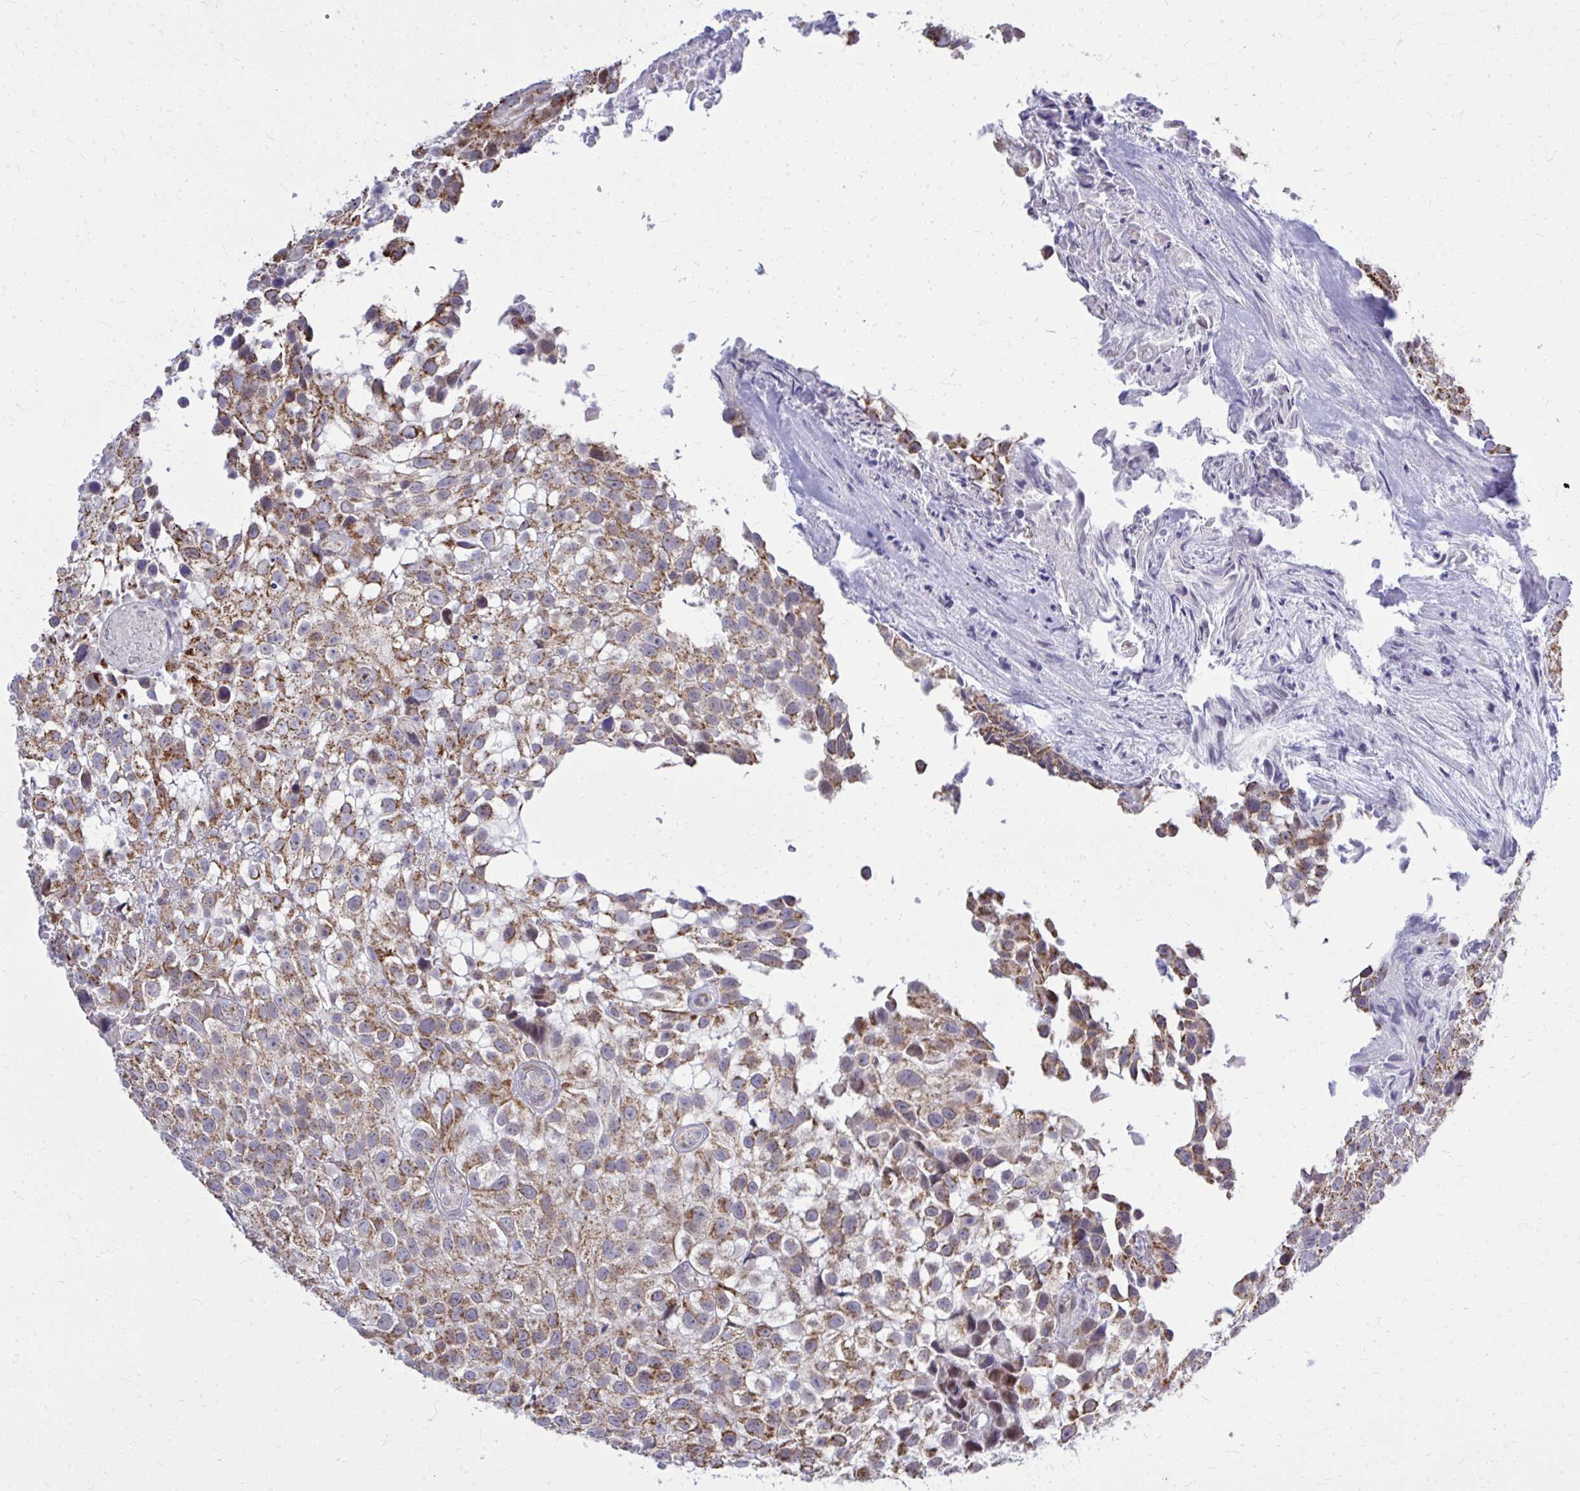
{"staining": {"intensity": "moderate", "quantity": ">75%", "location": "cytoplasmic/membranous"}, "tissue": "urothelial cancer", "cell_type": "Tumor cells", "image_type": "cancer", "snomed": [{"axis": "morphology", "description": "Urothelial carcinoma, High grade"}, {"axis": "topography", "description": "Urinary bladder"}], "caption": "High-power microscopy captured an immunohistochemistry (IHC) histopathology image of urothelial cancer, revealing moderate cytoplasmic/membranous staining in approximately >75% of tumor cells. (DAB = brown stain, brightfield microscopy at high magnification).", "gene": "ZNF362", "patient": {"sex": "male", "age": 56}}